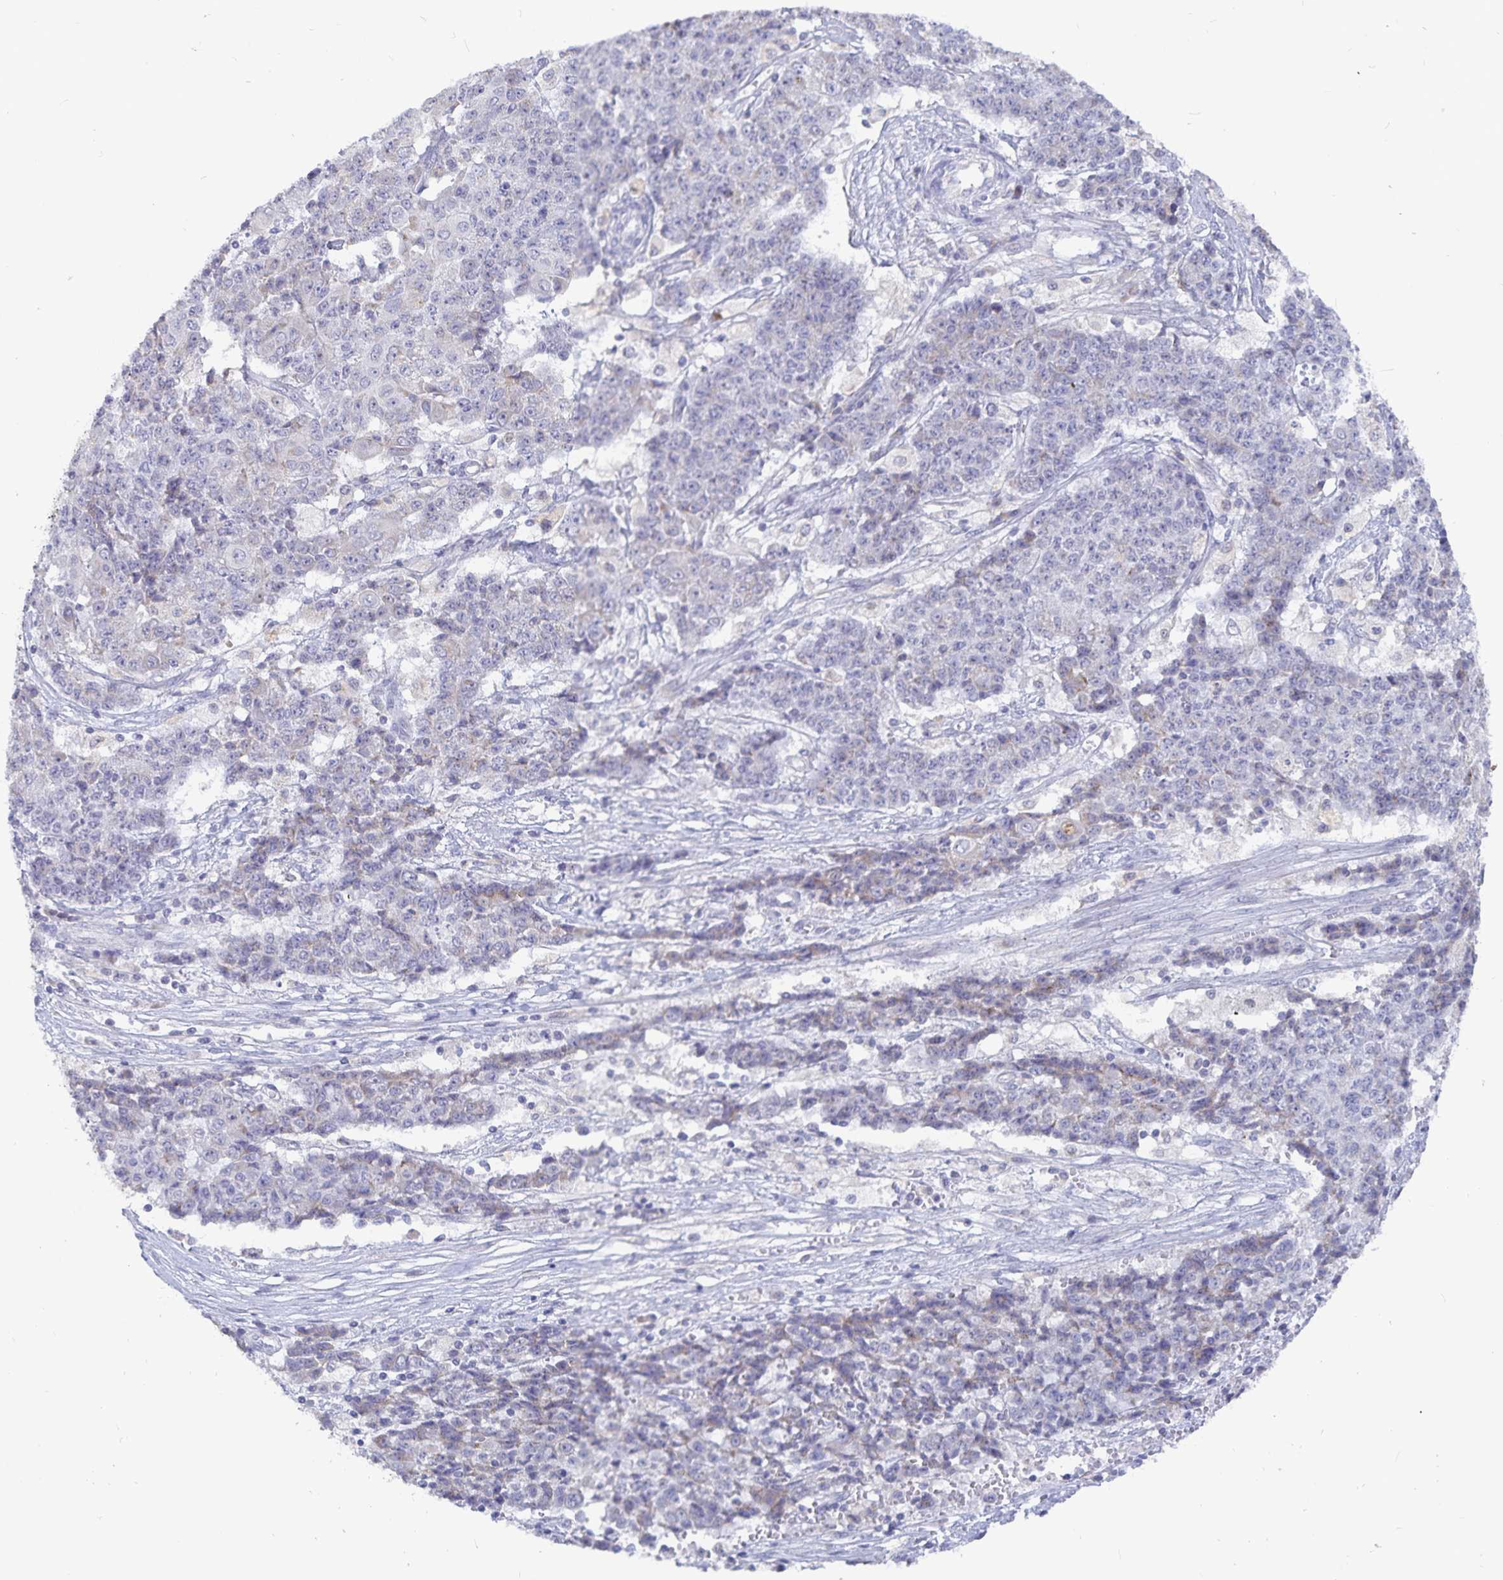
{"staining": {"intensity": "weak", "quantity": "<25%", "location": "cytoplasmic/membranous"}, "tissue": "ovarian cancer", "cell_type": "Tumor cells", "image_type": "cancer", "snomed": [{"axis": "morphology", "description": "Carcinoma, endometroid"}, {"axis": "topography", "description": "Ovary"}], "caption": "This micrograph is of endometroid carcinoma (ovarian) stained with immunohistochemistry (IHC) to label a protein in brown with the nuclei are counter-stained blue. There is no positivity in tumor cells.", "gene": "PKHD1", "patient": {"sex": "female", "age": 42}}